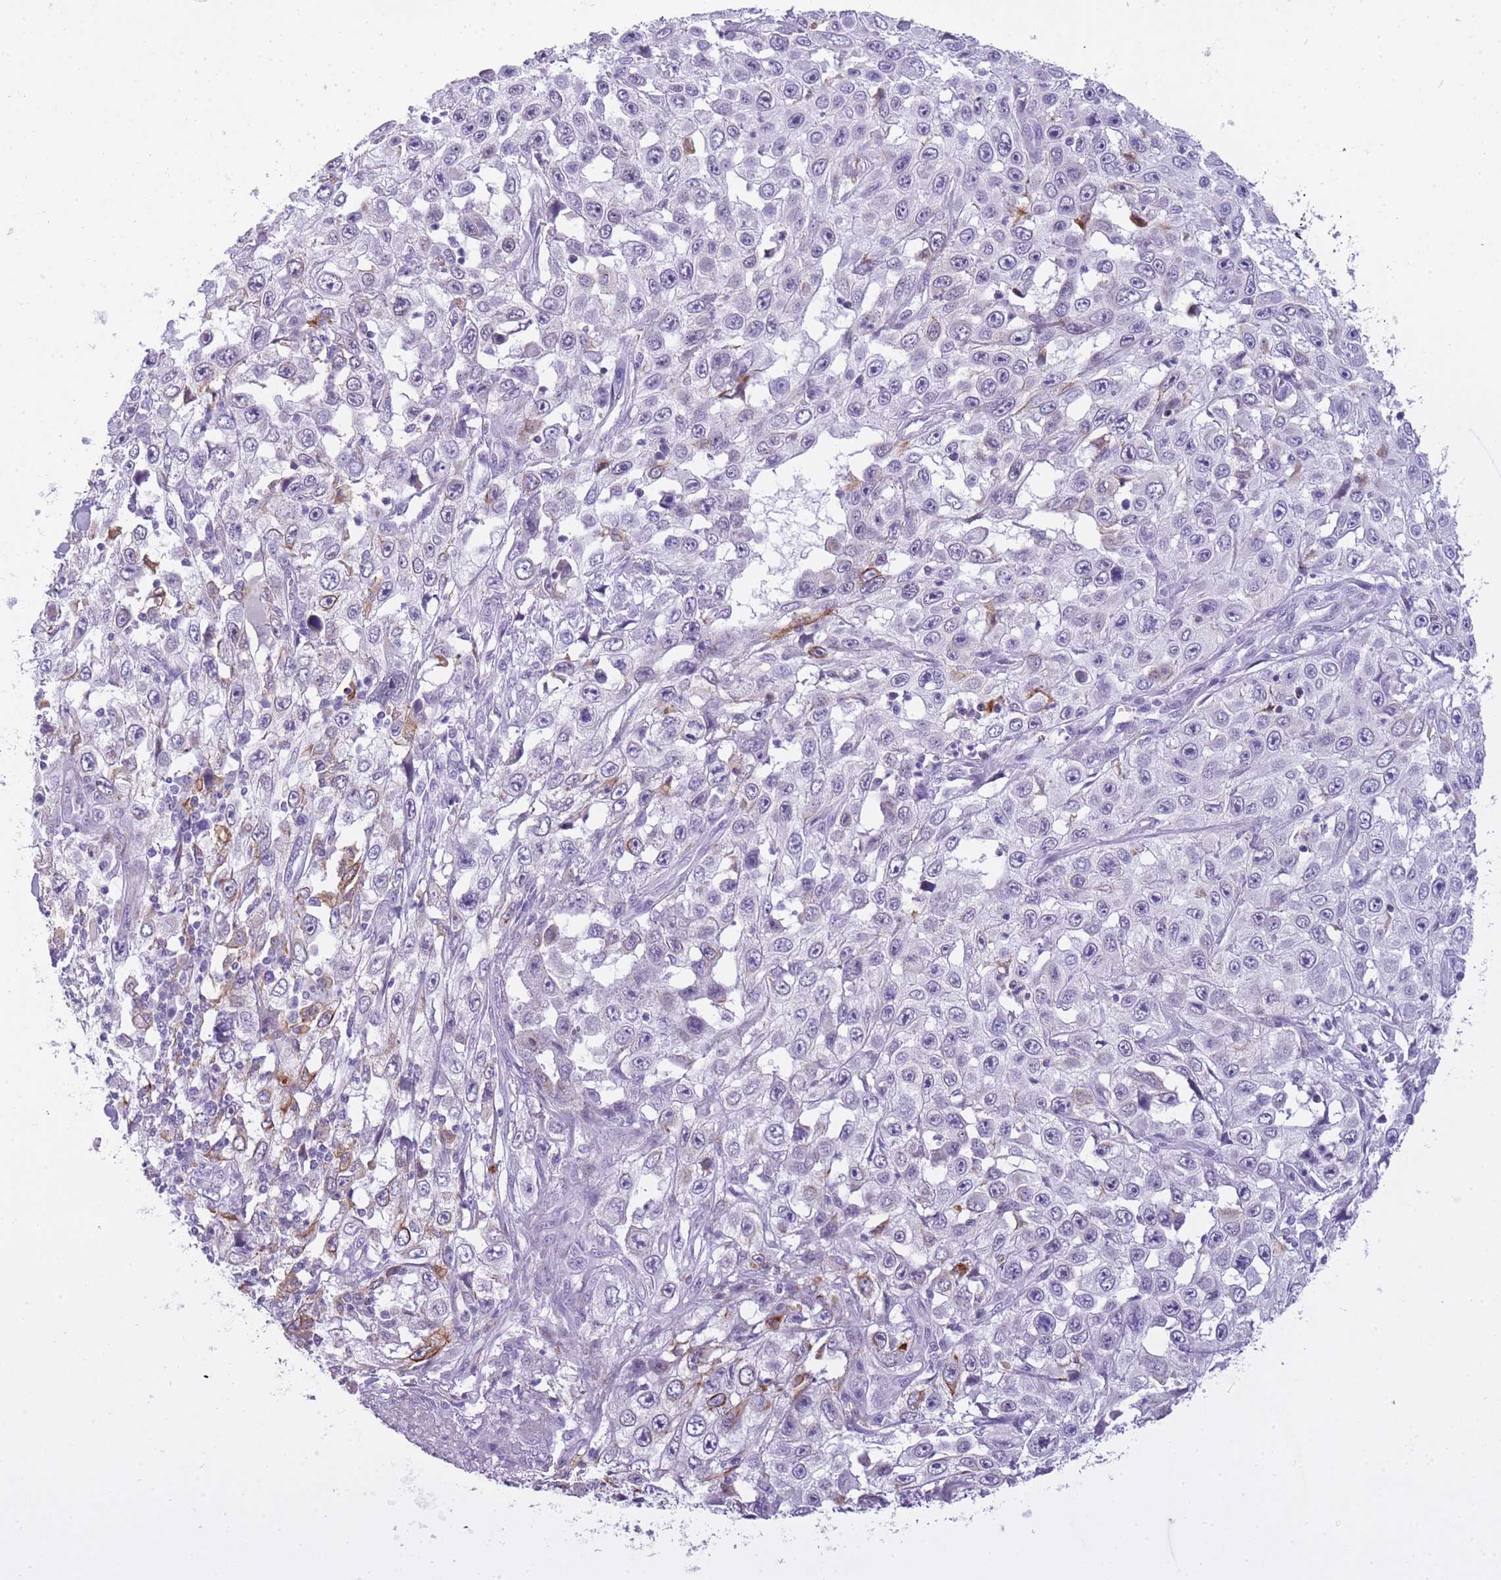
{"staining": {"intensity": "moderate", "quantity": "<25%", "location": "cytoplasmic/membranous"}, "tissue": "skin cancer", "cell_type": "Tumor cells", "image_type": "cancer", "snomed": [{"axis": "morphology", "description": "Squamous cell carcinoma, NOS"}, {"axis": "topography", "description": "Skin"}], "caption": "Brown immunohistochemical staining in human skin squamous cell carcinoma shows moderate cytoplasmic/membranous staining in about <25% of tumor cells. (DAB (3,3'-diaminobenzidine) IHC, brown staining for protein, blue staining for nuclei).", "gene": "RADX", "patient": {"sex": "male", "age": 82}}